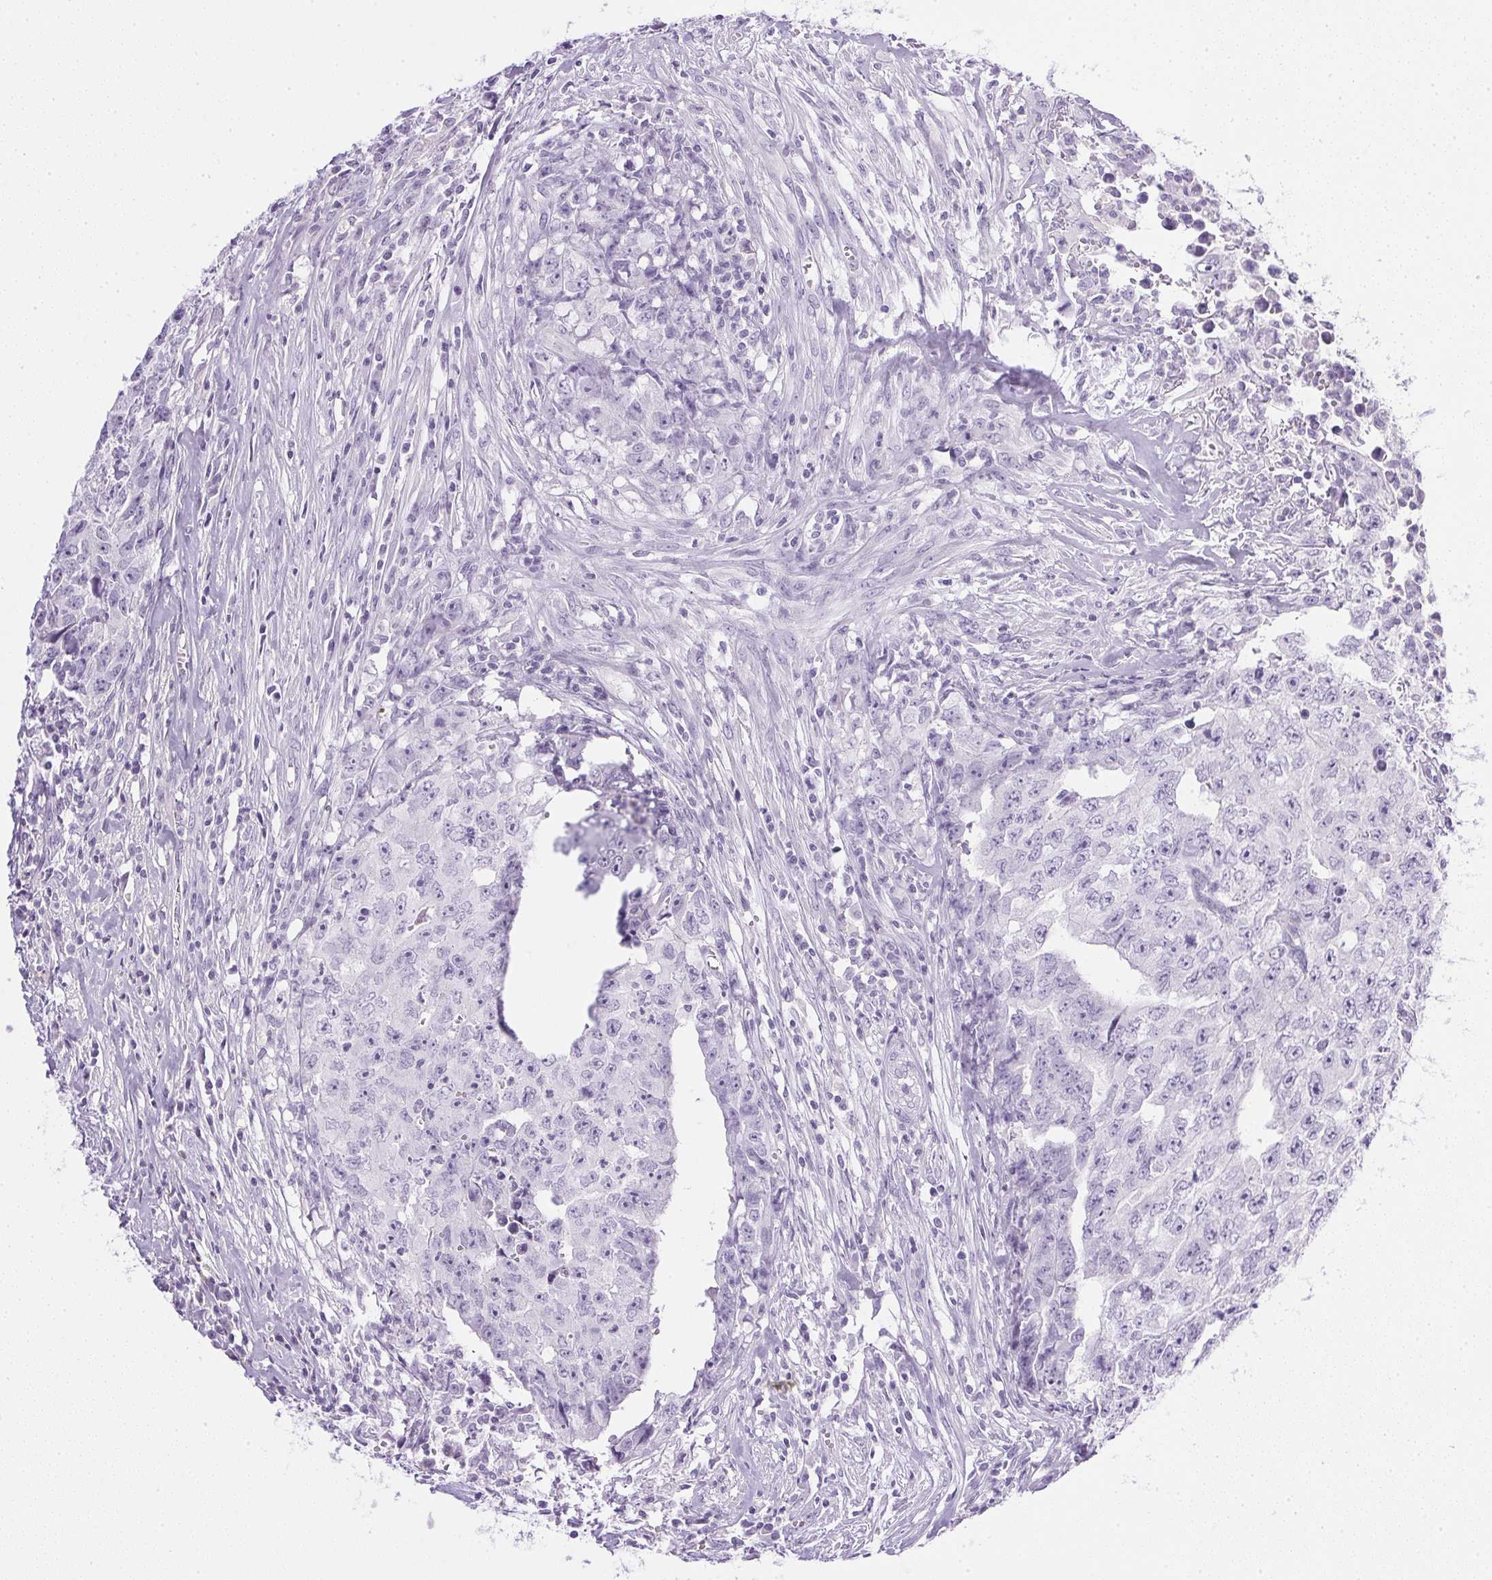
{"staining": {"intensity": "negative", "quantity": "none", "location": "none"}, "tissue": "testis cancer", "cell_type": "Tumor cells", "image_type": "cancer", "snomed": [{"axis": "morphology", "description": "Carcinoma, Embryonal, NOS"}, {"axis": "morphology", "description": "Teratoma, malignant, NOS"}, {"axis": "topography", "description": "Testis"}], "caption": "Tumor cells show no significant protein positivity in testis embryonal carcinoma. (DAB (3,3'-diaminobenzidine) IHC, high magnification).", "gene": "CPB1", "patient": {"sex": "male", "age": 24}}